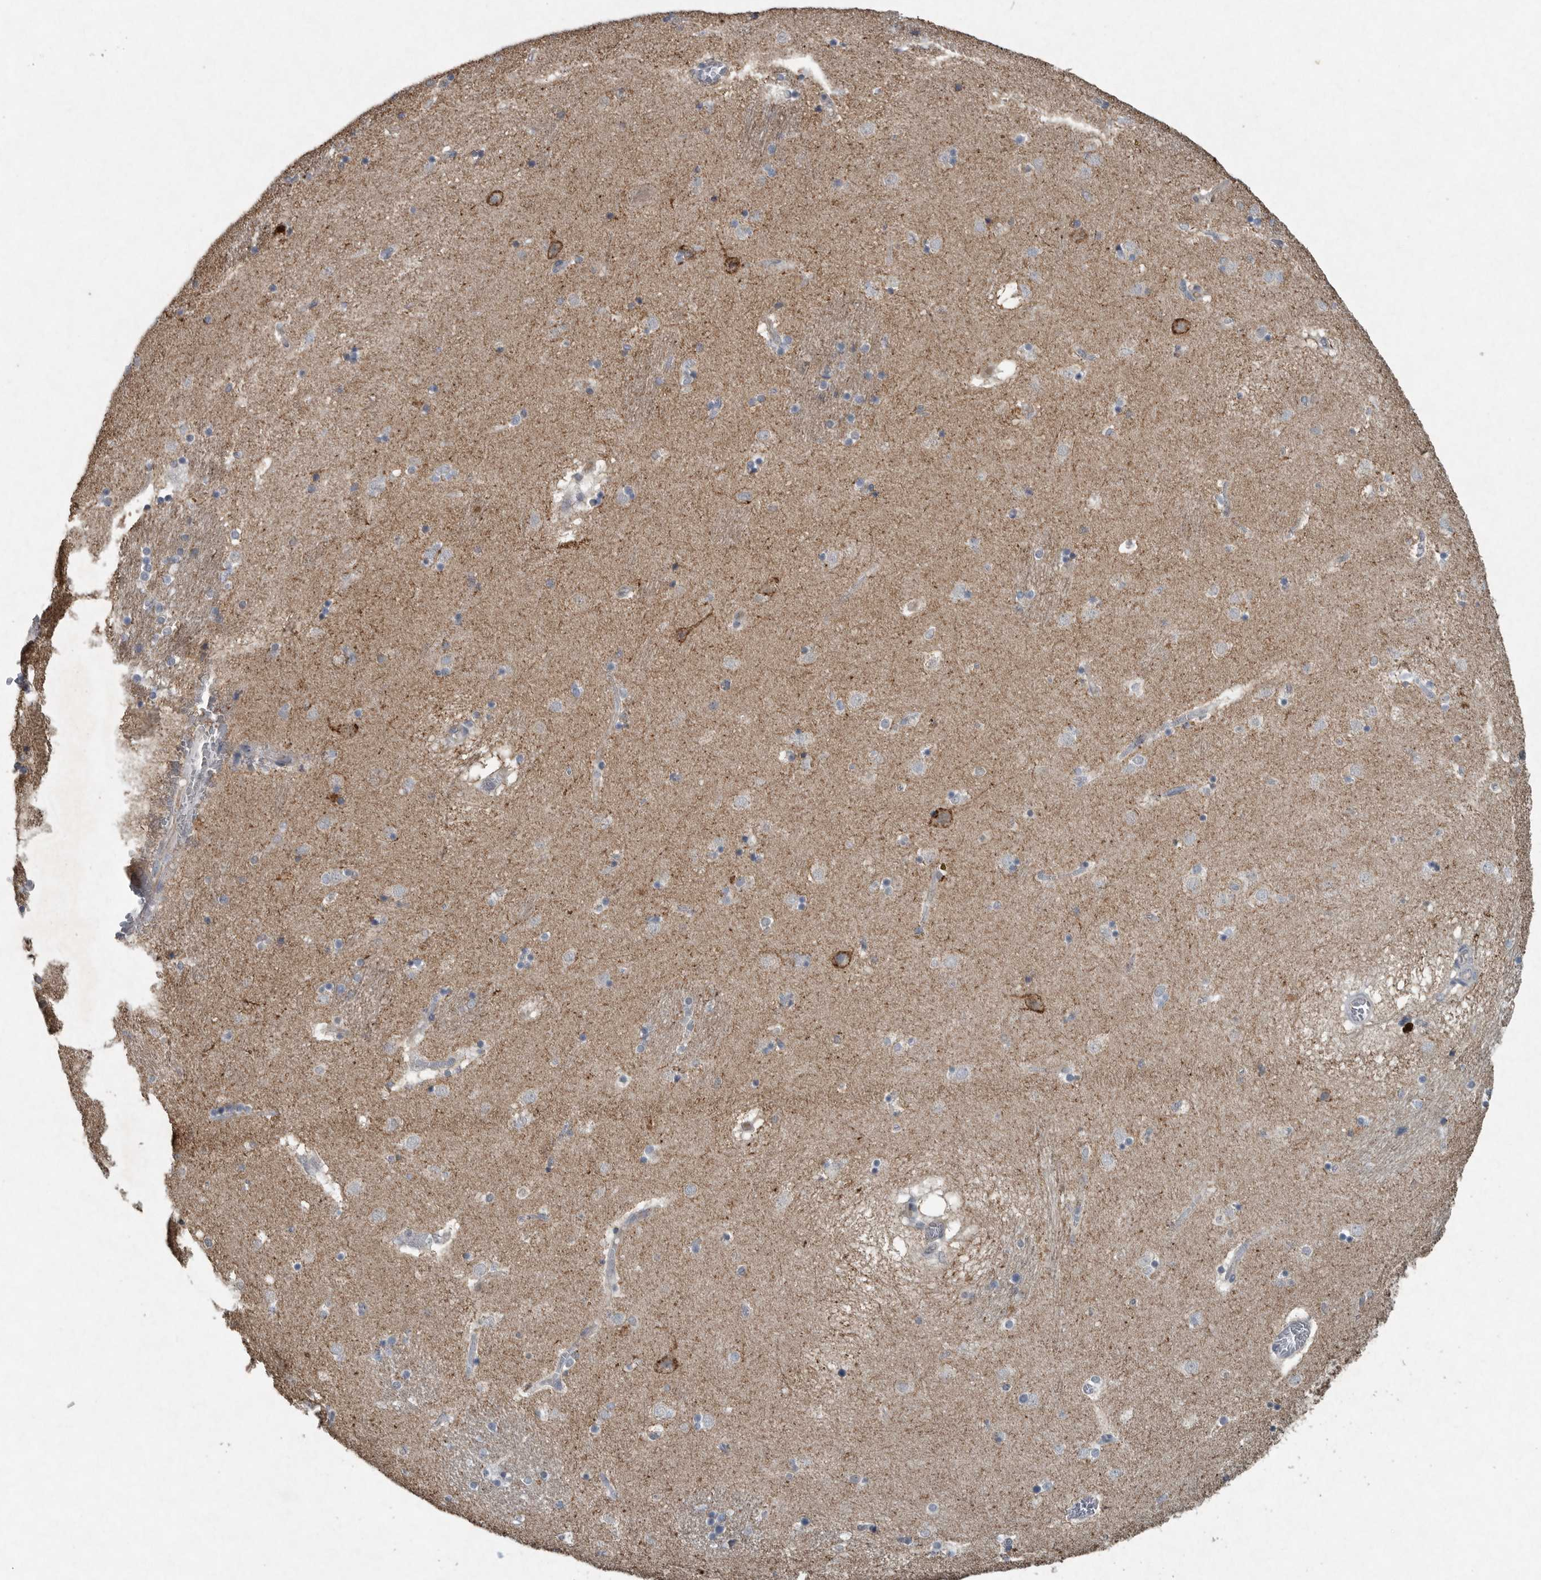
{"staining": {"intensity": "moderate", "quantity": "<25%", "location": "cytoplasmic/membranous"}, "tissue": "caudate", "cell_type": "Glial cells", "image_type": "normal", "snomed": [{"axis": "morphology", "description": "Normal tissue, NOS"}, {"axis": "topography", "description": "Lateral ventricle wall"}], "caption": "Glial cells demonstrate low levels of moderate cytoplasmic/membranous staining in about <25% of cells in normal human caudate.", "gene": "IL20", "patient": {"sex": "male", "age": 70}}